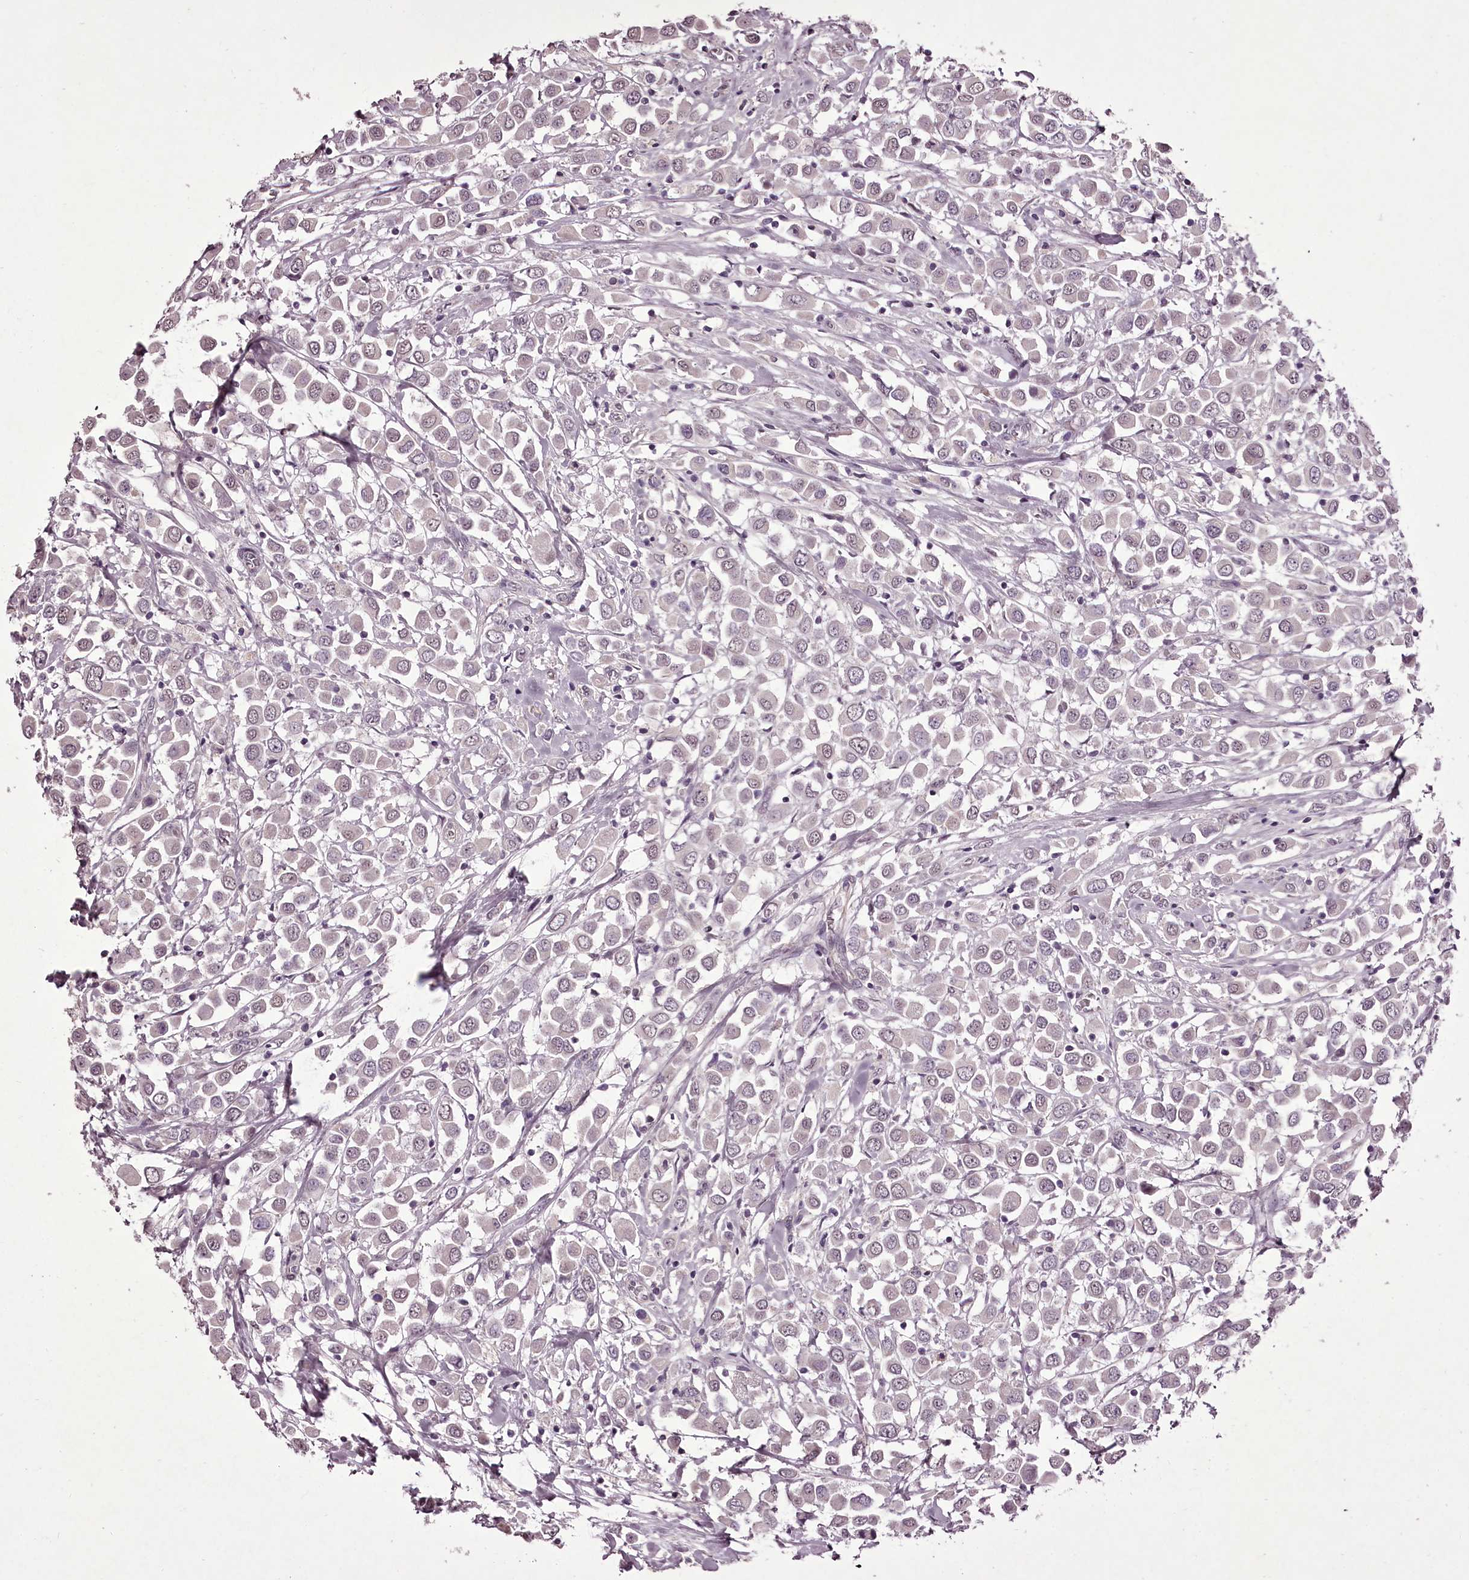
{"staining": {"intensity": "negative", "quantity": "none", "location": "none"}, "tissue": "breast cancer", "cell_type": "Tumor cells", "image_type": "cancer", "snomed": [{"axis": "morphology", "description": "Duct carcinoma"}, {"axis": "topography", "description": "Breast"}], "caption": "Immunohistochemistry (IHC) of human breast cancer displays no positivity in tumor cells.", "gene": "C1orf56", "patient": {"sex": "female", "age": 61}}